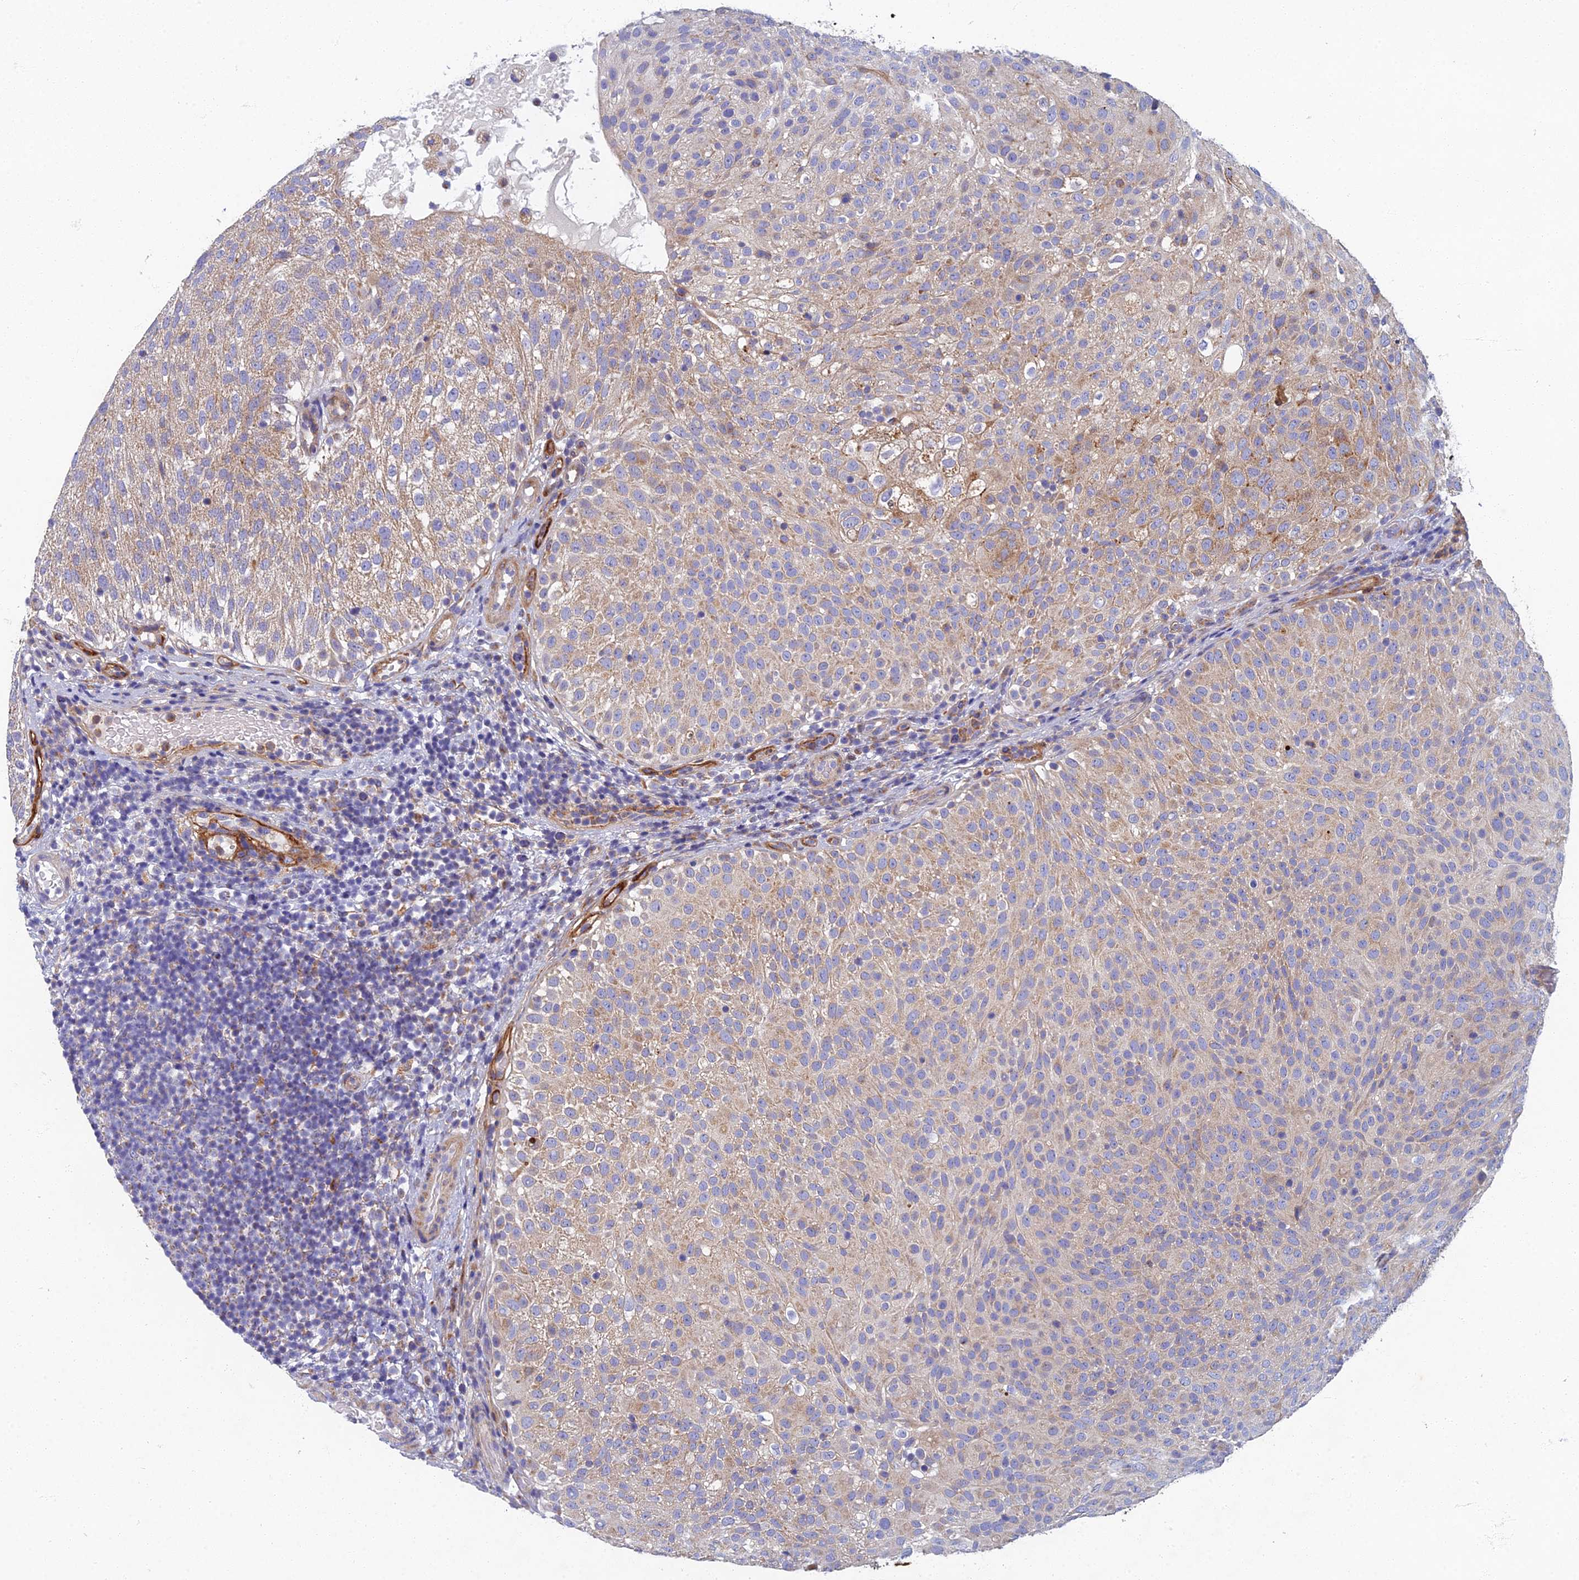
{"staining": {"intensity": "weak", "quantity": "25%-75%", "location": "cytoplasmic/membranous"}, "tissue": "urothelial cancer", "cell_type": "Tumor cells", "image_type": "cancer", "snomed": [{"axis": "morphology", "description": "Urothelial carcinoma, Low grade"}, {"axis": "topography", "description": "Urinary bladder"}], "caption": "Immunohistochemical staining of urothelial carcinoma (low-grade) exhibits low levels of weak cytoplasmic/membranous expression in approximately 25%-75% of tumor cells. Using DAB (3,3'-diaminobenzidine) (brown) and hematoxylin (blue) stains, captured at high magnification using brightfield microscopy.", "gene": "RNASEK", "patient": {"sex": "male", "age": 78}}